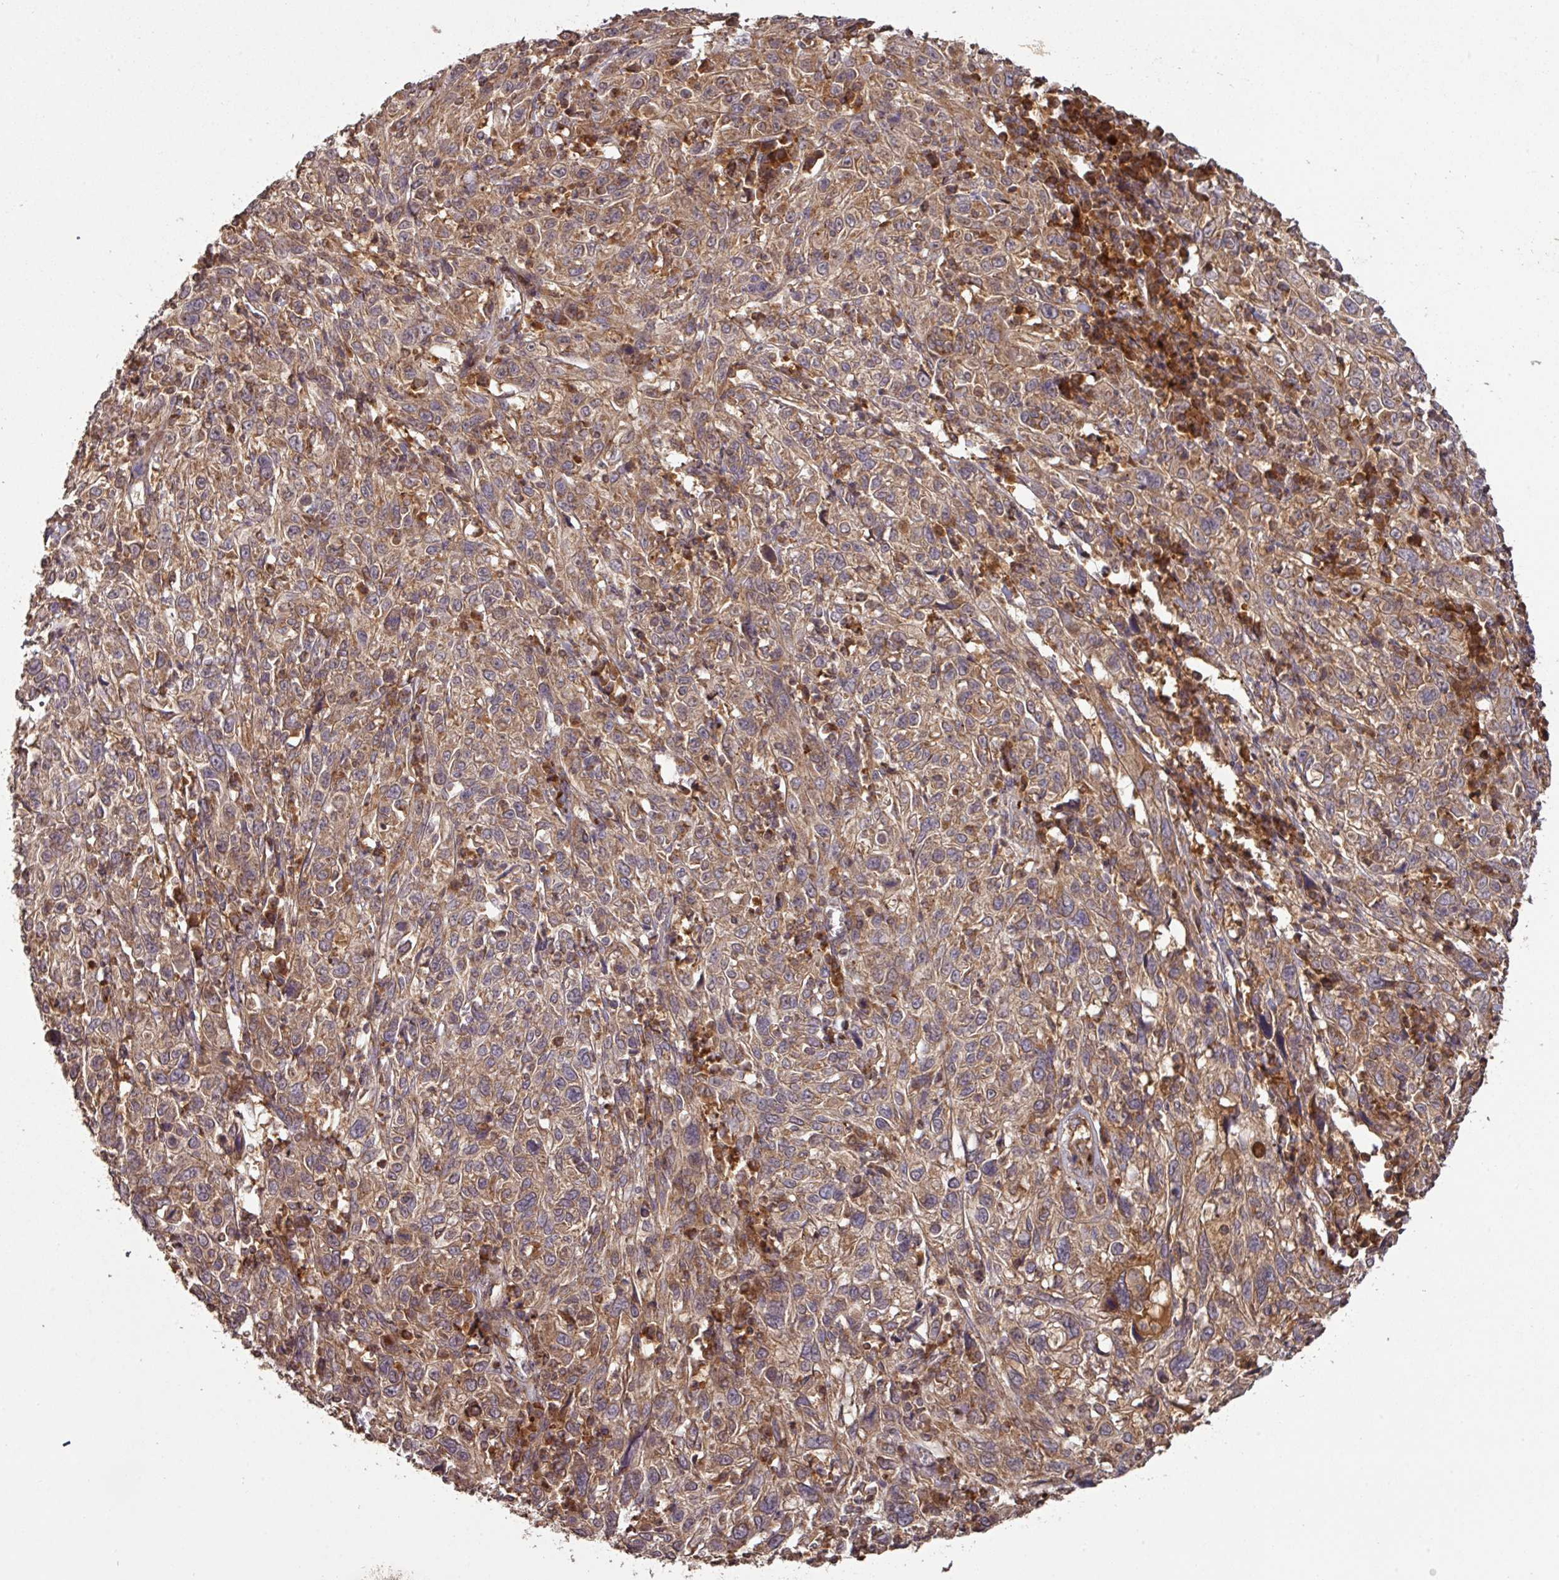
{"staining": {"intensity": "moderate", "quantity": ">75%", "location": "cytoplasmic/membranous"}, "tissue": "cervical cancer", "cell_type": "Tumor cells", "image_type": "cancer", "snomed": [{"axis": "morphology", "description": "Squamous cell carcinoma, NOS"}, {"axis": "topography", "description": "Cervix"}], "caption": "Brown immunohistochemical staining in human squamous cell carcinoma (cervical) displays moderate cytoplasmic/membranous positivity in approximately >75% of tumor cells. (brown staining indicates protein expression, while blue staining denotes nuclei).", "gene": "MRRF", "patient": {"sex": "female", "age": 46}}